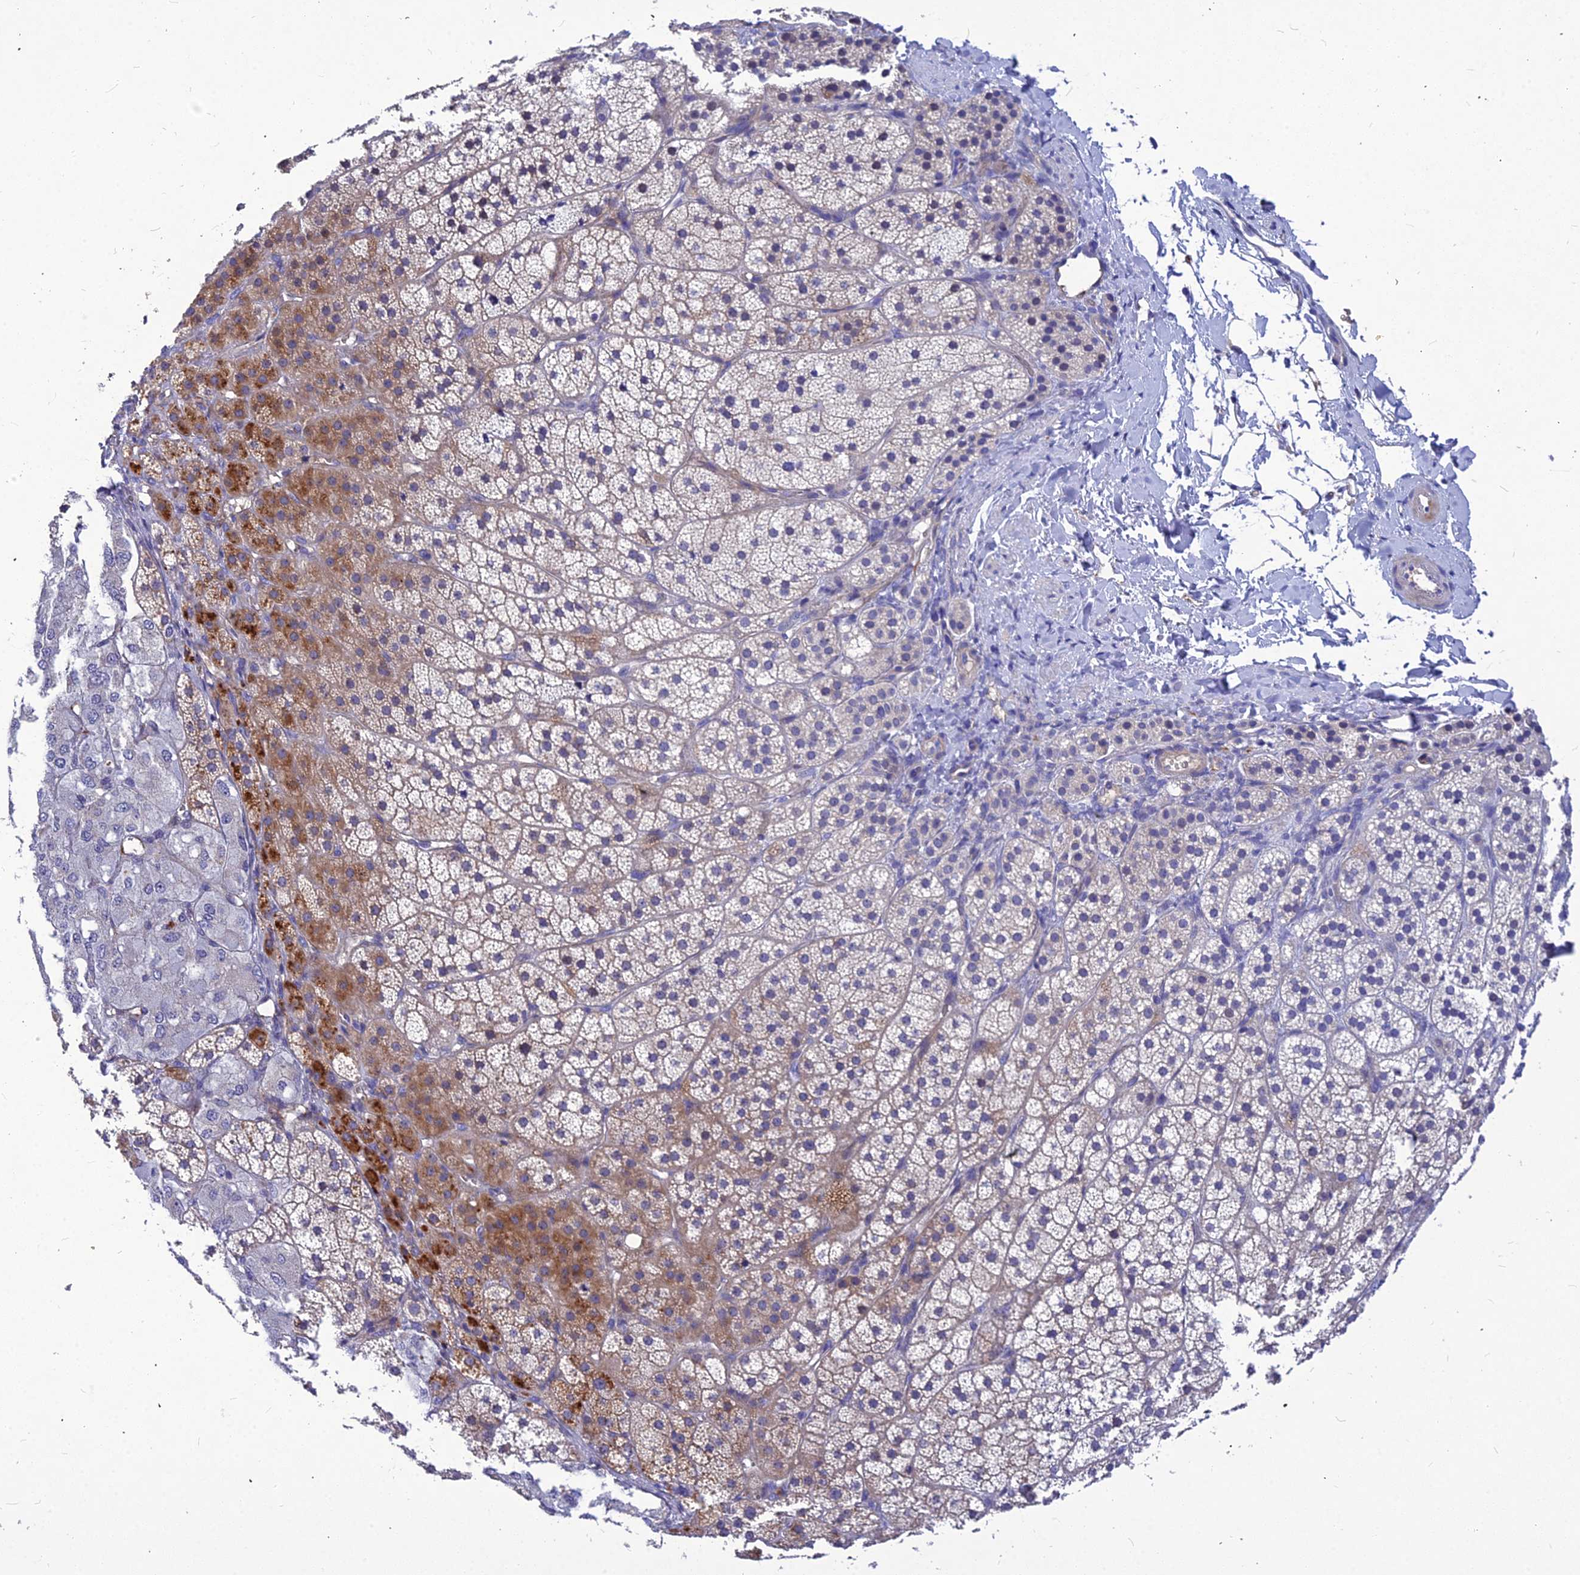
{"staining": {"intensity": "moderate", "quantity": "25%-75%", "location": "cytoplasmic/membranous"}, "tissue": "adrenal gland", "cell_type": "Glandular cells", "image_type": "normal", "snomed": [{"axis": "morphology", "description": "Normal tissue, NOS"}, {"axis": "topography", "description": "Adrenal gland"}], "caption": "The histopathology image exhibits staining of unremarkable adrenal gland, revealing moderate cytoplasmic/membranous protein positivity (brown color) within glandular cells.", "gene": "DMRTA1", "patient": {"sex": "female", "age": 44}}